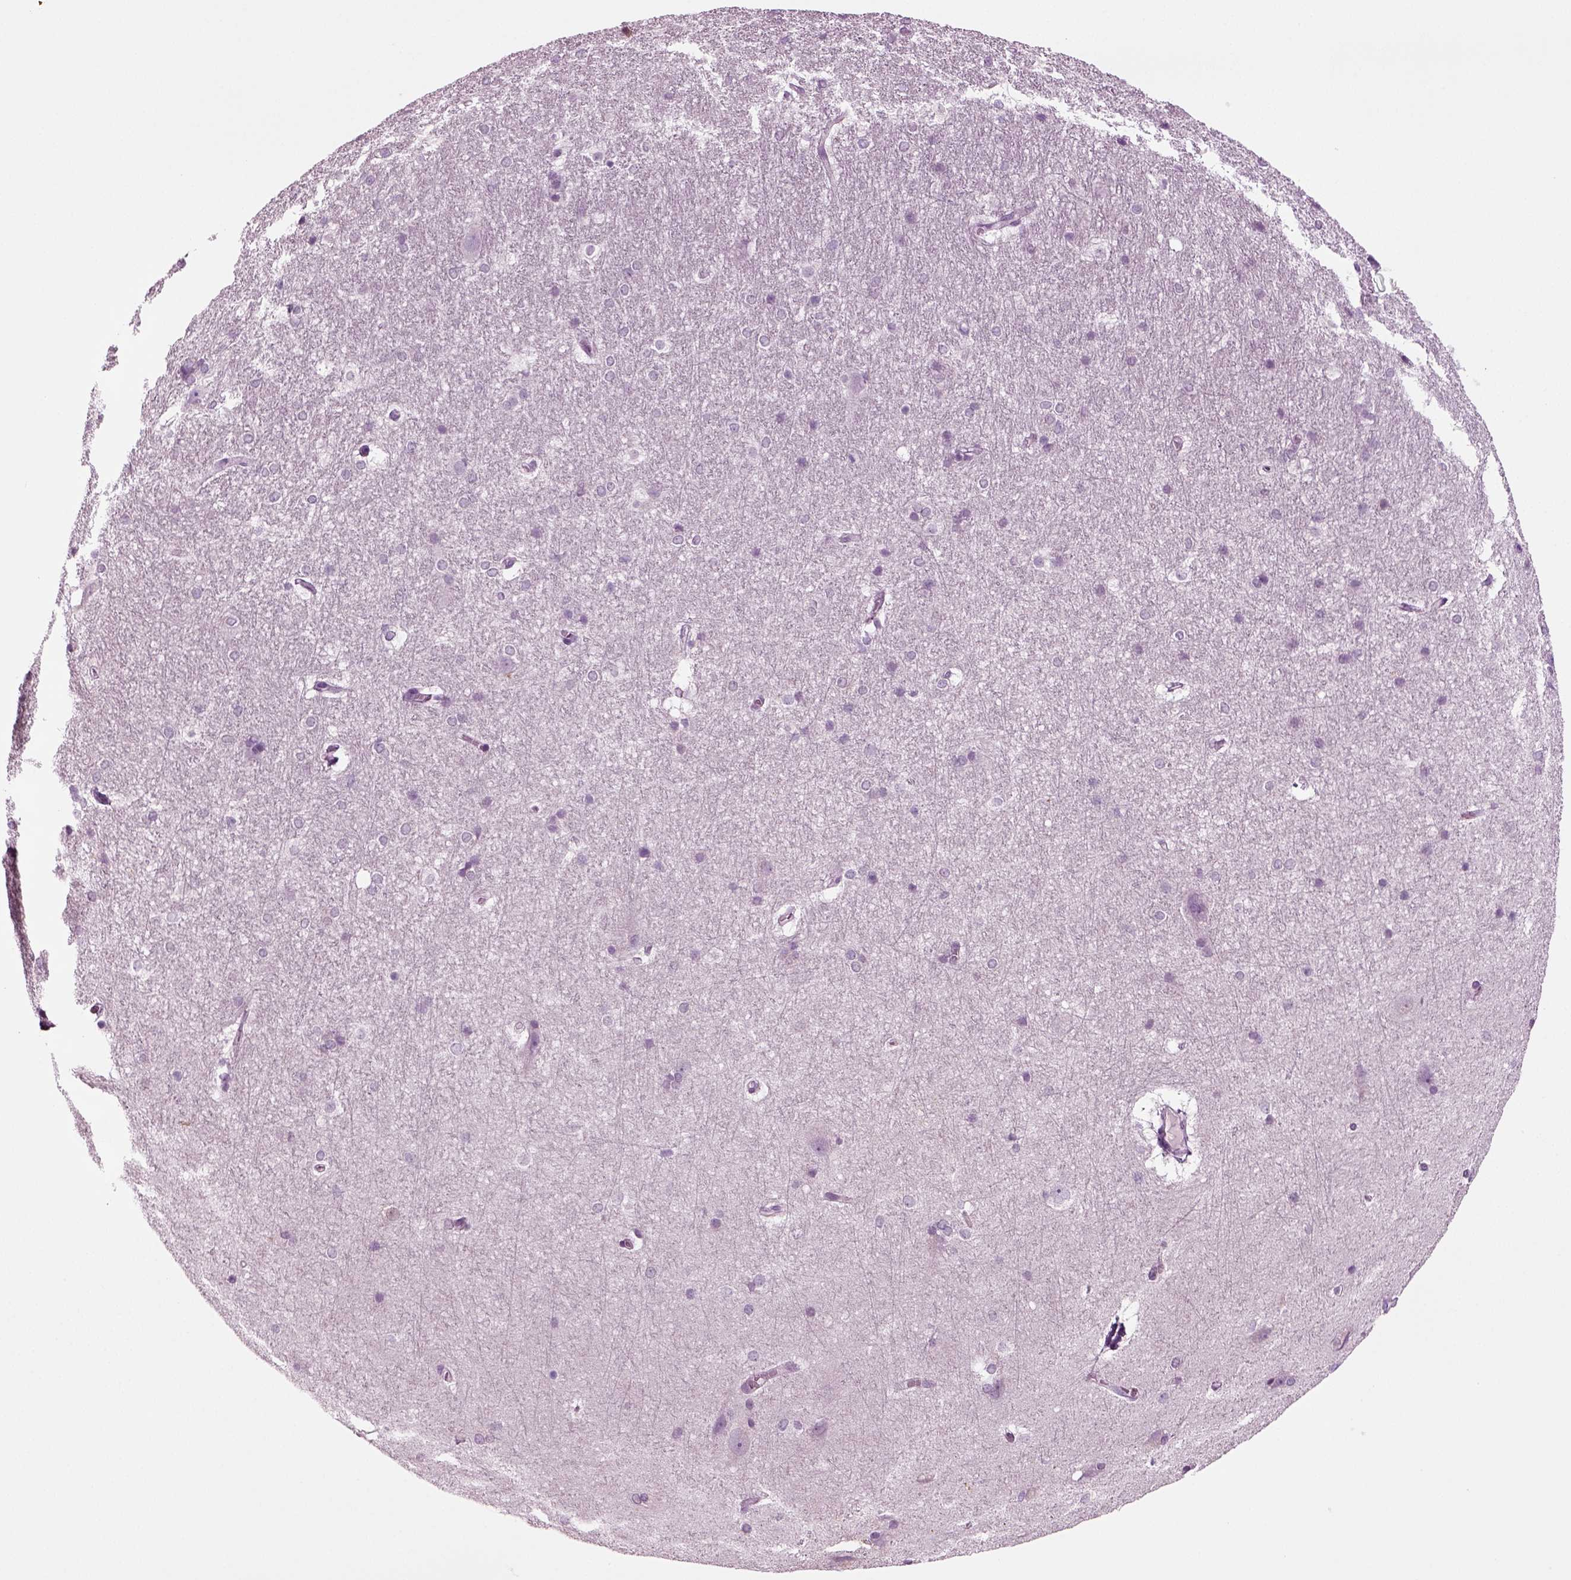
{"staining": {"intensity": "negative", "quantity": "none", "location": "none"}, "tissue": "hippocampus", "cell_type": "Glial cells", "image_type": "normal", "snomed": [{"axis": "morphology", "description": "Normal tissue, NOS"}, {"axis": "topography", "description": "Cerebral cortex"}, {"axis": "topography", "description": "Hippocampus"}], "caption": "DAB (3,3'-diaminobenzidine) immunohistochemical staining of benign hippocampus displays no significant staining in glial cells.", "gene": "CRABP1", "patient": {"sex": "female", "age": 19}}